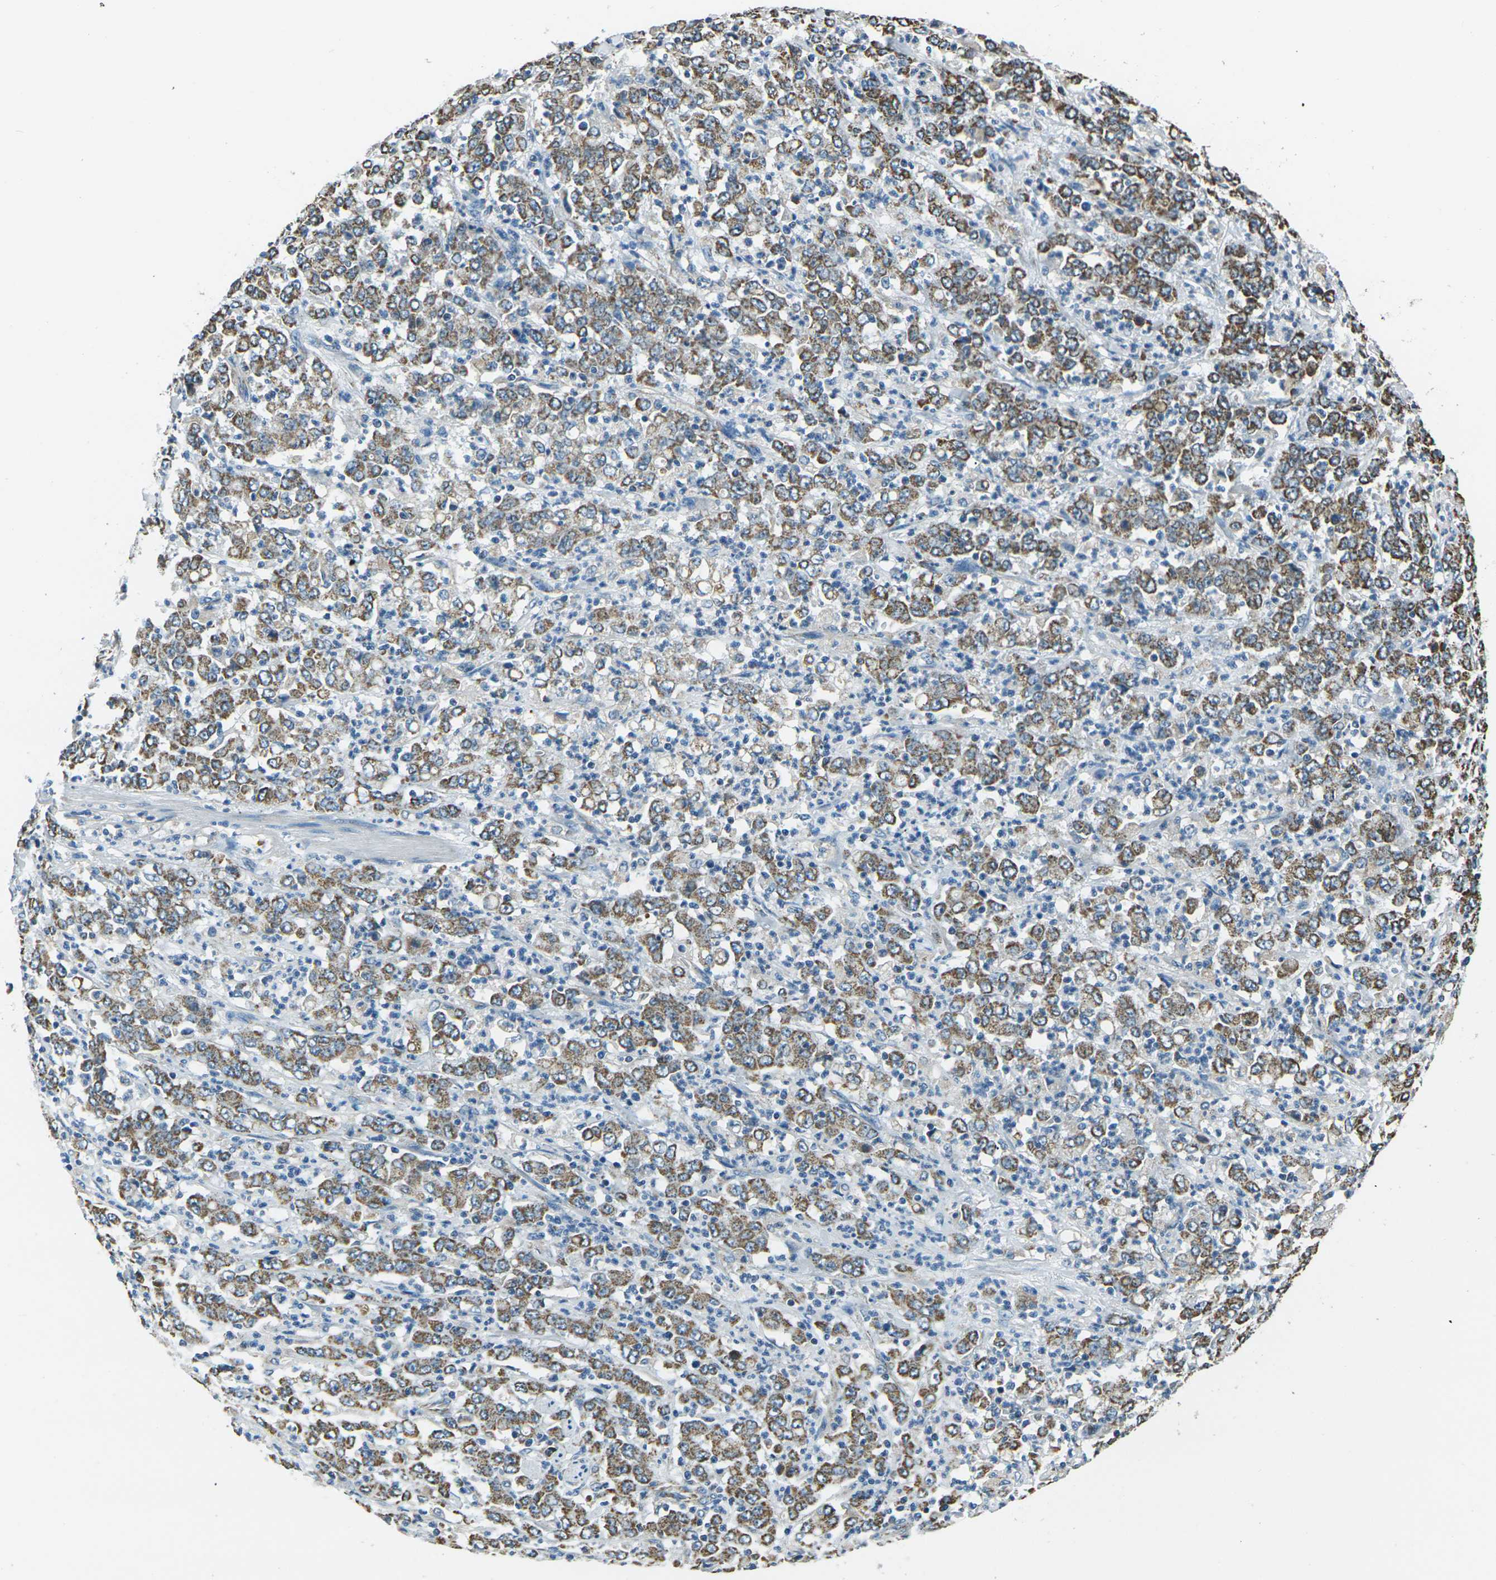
{"staining": {"intensity": "moderate", "quantity": ">75%", "location": "cytoplasmic/membranous"}, "tissue": "stomach cancer", "cell_type": "Tumor cells", "image_type": "cancer", "snomed": [{"axis": "morphology", "description": "Adenocarcinoma, NOS"}, {"axis": "topography", "description": "Stomach, lower"}], "caption": "This micrograph exhibits immunohistochemistry staining of adenocarcinoma (stomach), with medium moderate cytoplasmic/membranous staining in approximately >75% of tumor cells.", "gene": "IRF3", "patient": {"sex": "female", "age": 71}}